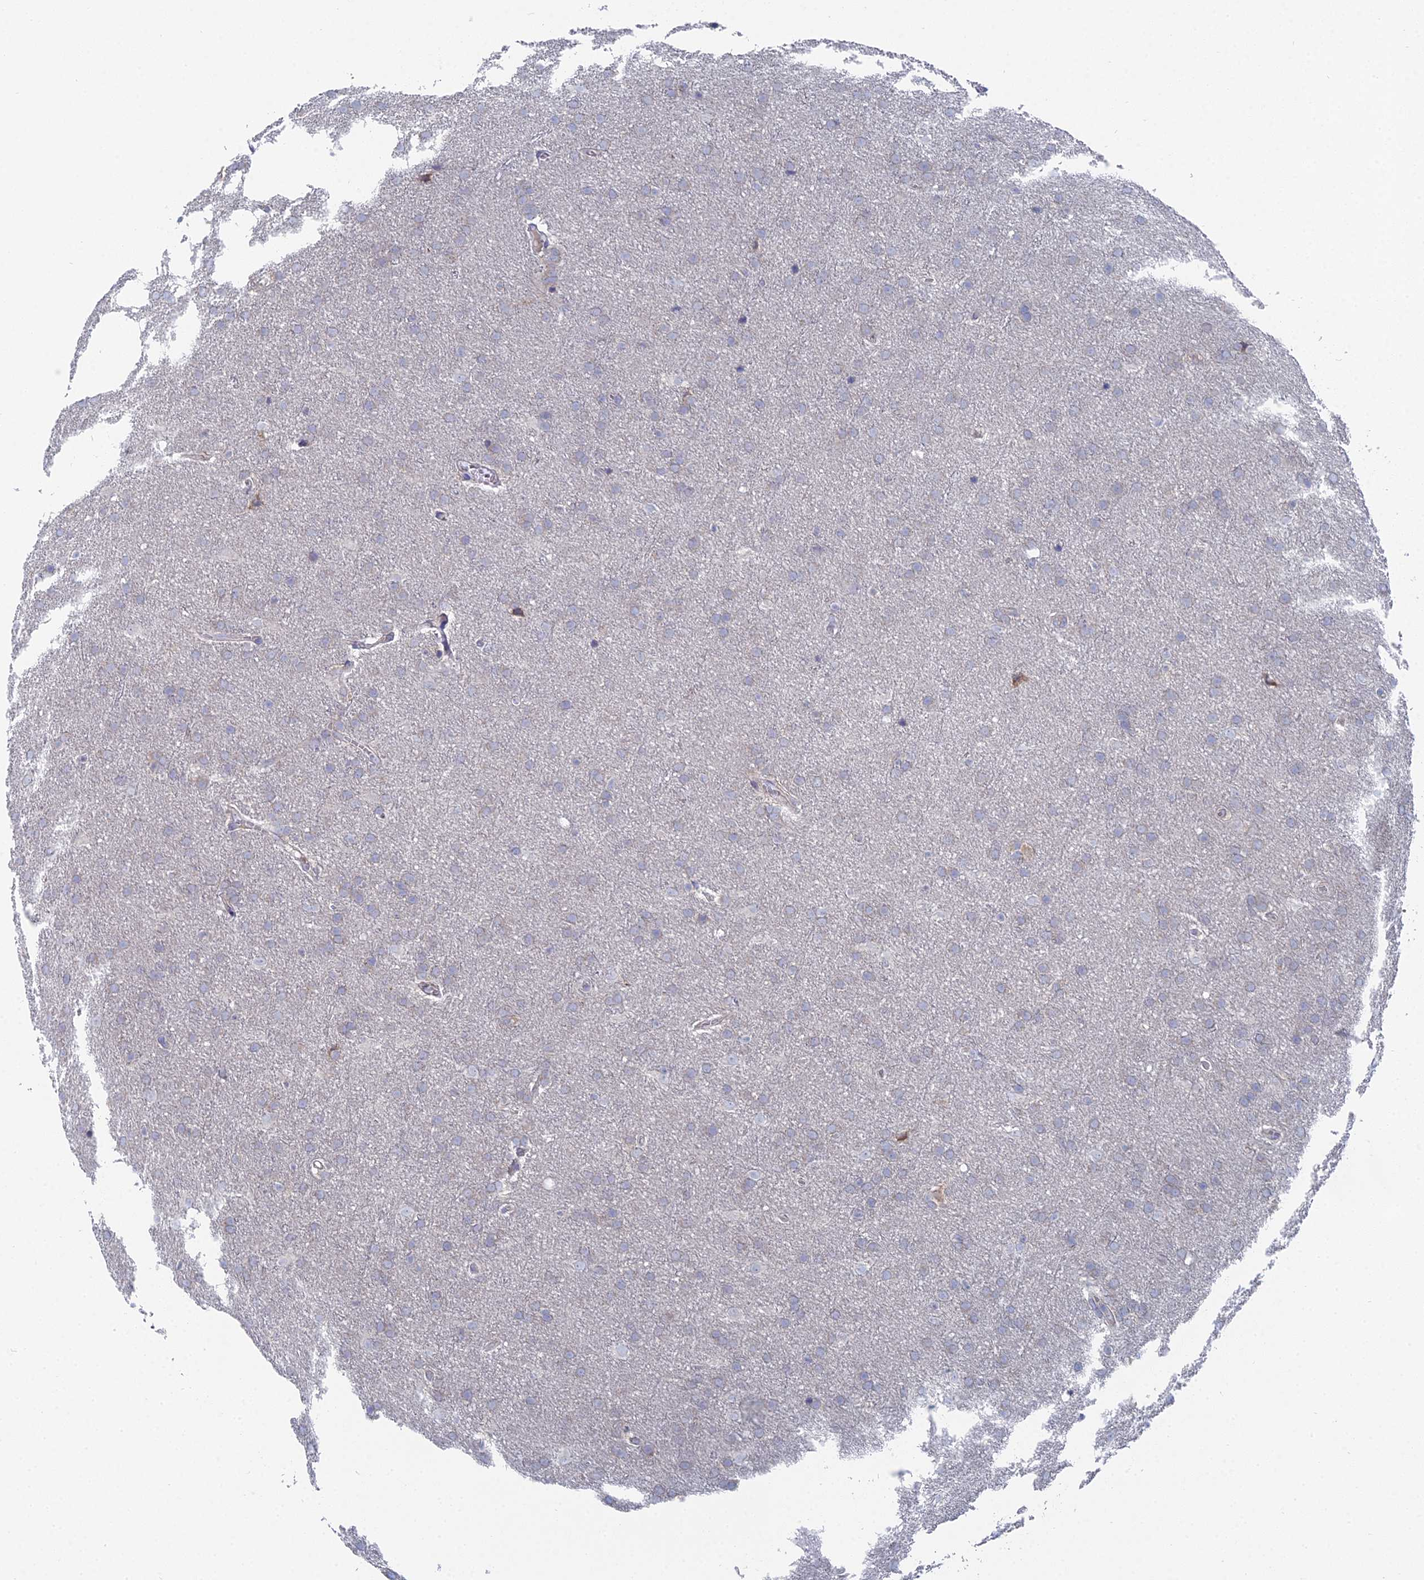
{"staining": {"intensity": "negative", "quantity": "none", "location": "none"}, "tissue": "glioma", "cell_type": "Tumor cells", "image_type": "cancer", "snomed": [{"axis": "morphology", "description": "Glioma, malignant, Low grade"}, {"axis": "topography", "description": "Brain"}], "caption": "Immunohistochemistry (IHC) of glioma reveals no positivity in tumor cells.", "gene": "CCDC149", "patient": {"sex": "female", "age": 32}}